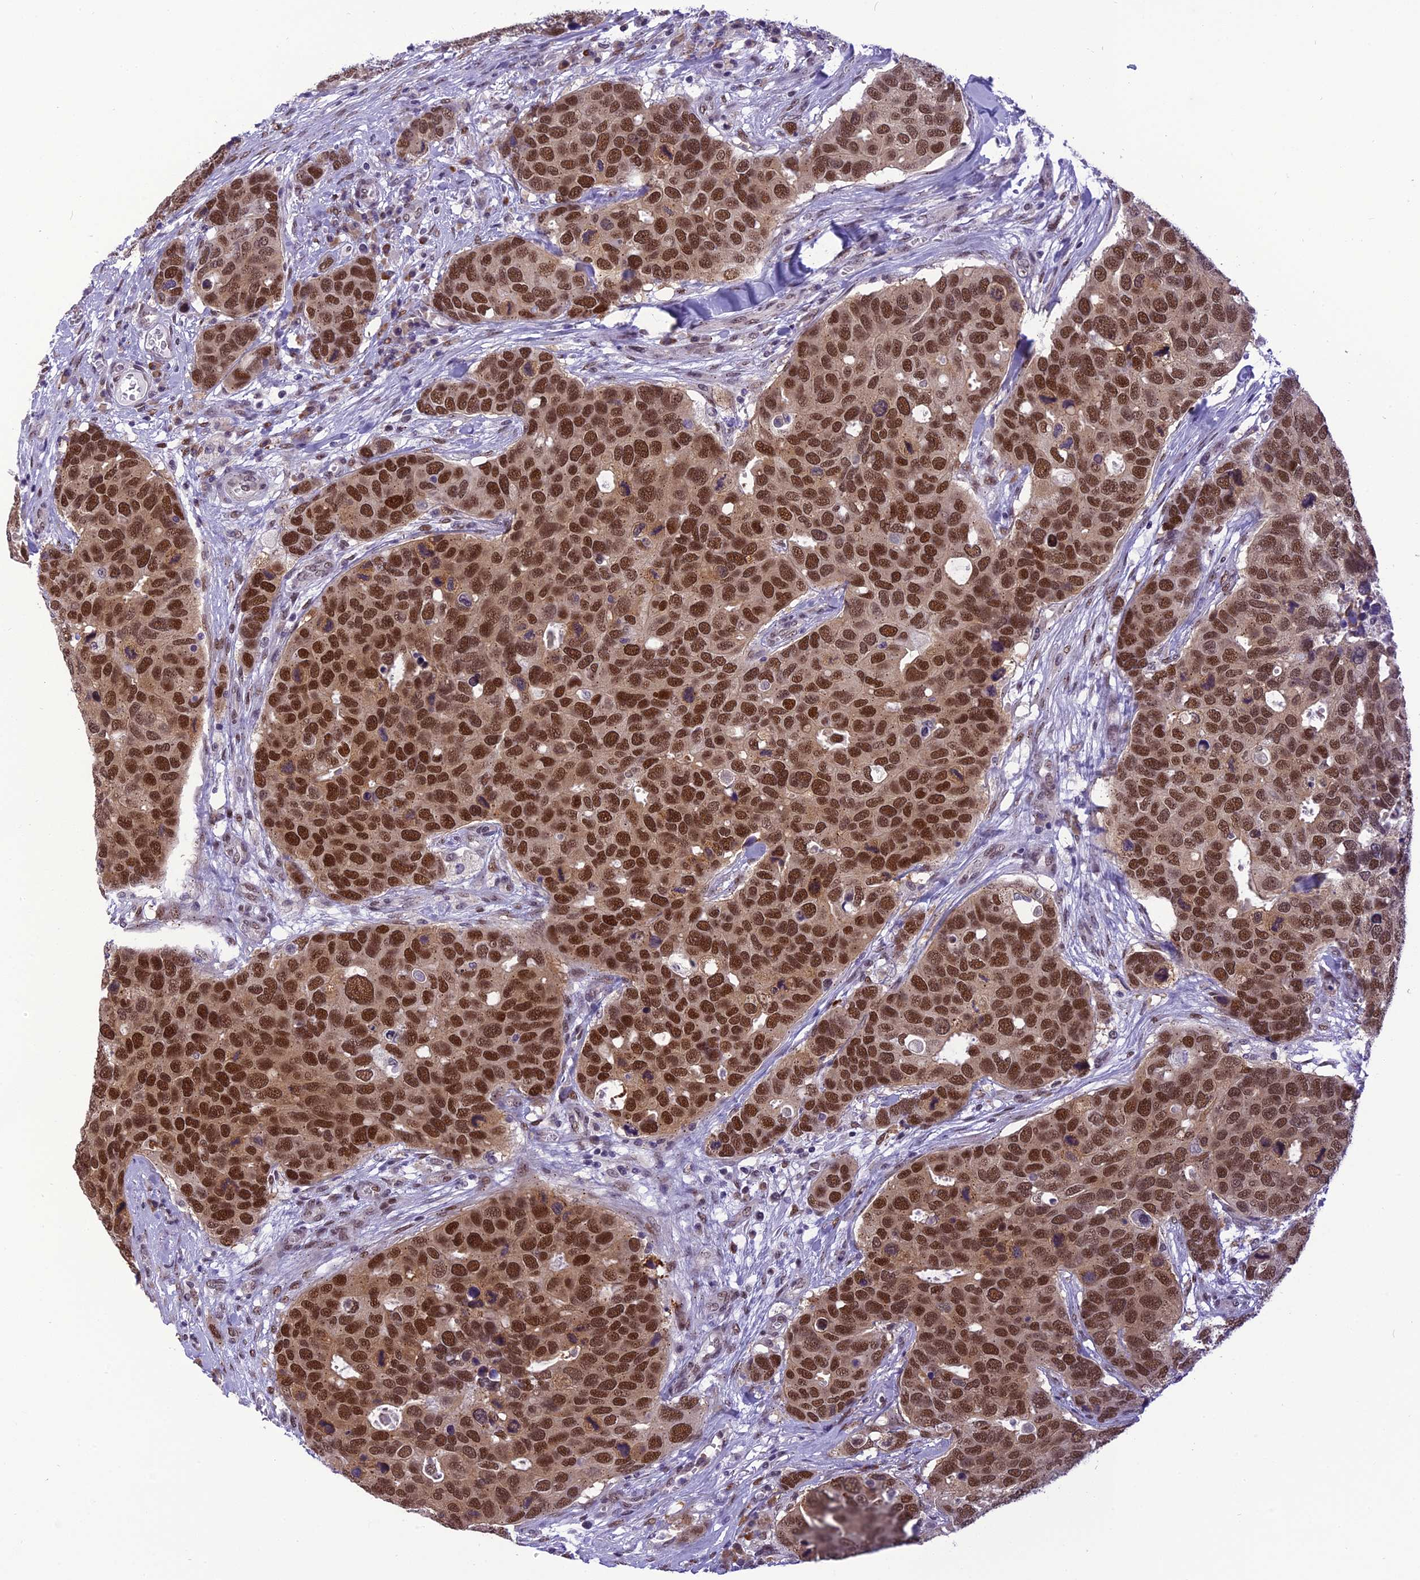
{"staining": {"intensity": "strong", "quantity": ">75%", "location": "nuclear"}, "tissue": "breast cancer", "cell_type": "Tumor cells", "image_type": "cancer", "snomed": [{"axis": "morphology", "description": "Duct carcinoma"}, {"axis": "topography", "description": "Breast"}], "caption": "This histopathology image demonstrates immunohistochemistry (IHC) staining of breast cancer, with high strong nuclear staining in about >75% of tumor cells.", "gene": "IRF2BP1", "patient": {"sex": "female", "age": 83}}